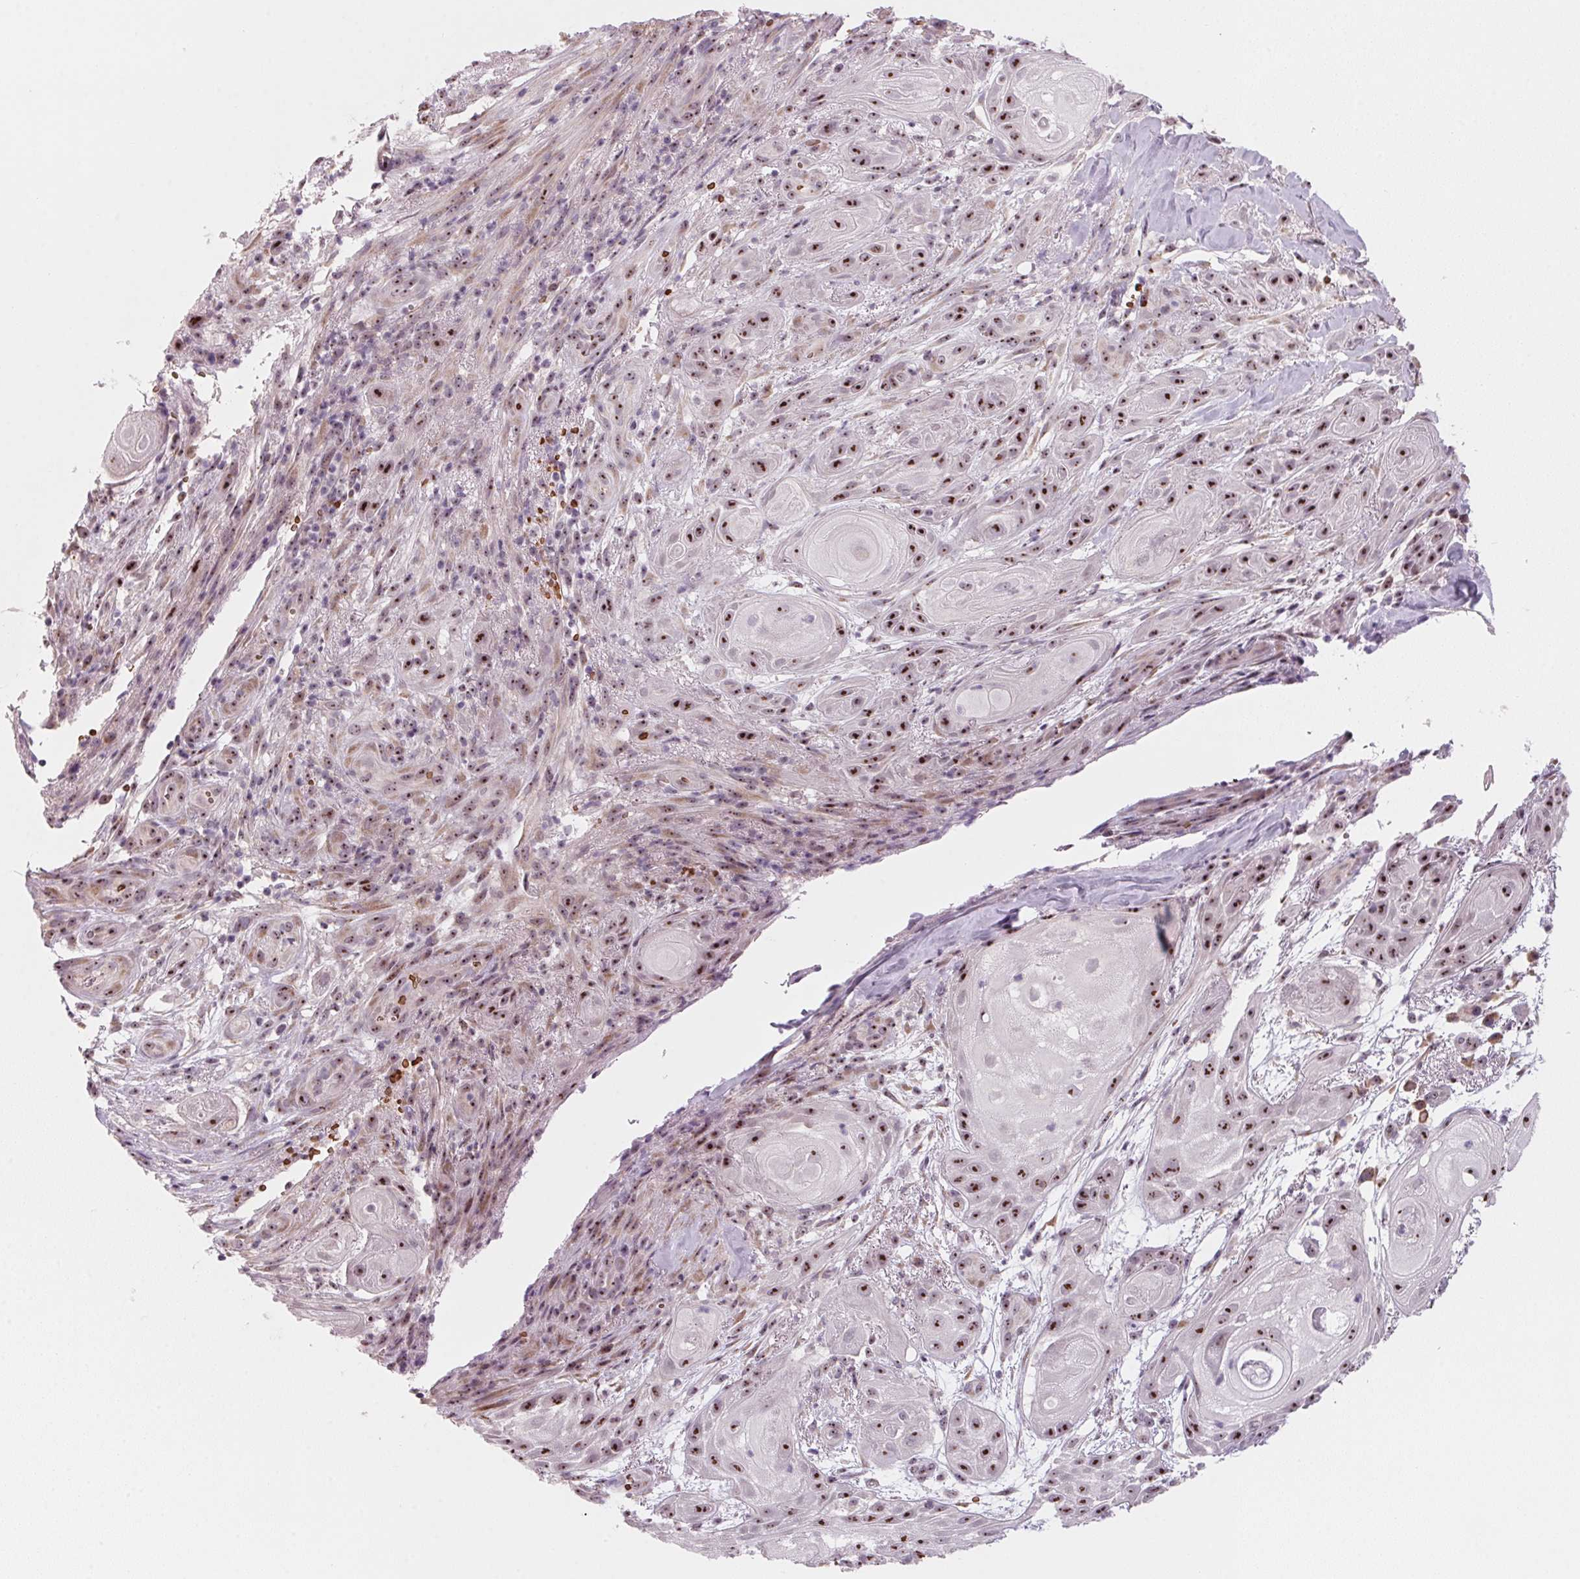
{"staining": {"intensity": "strong", "quantity": ">75%", "location": "nuclear"}, "tissue": "skin cancer", "cell_type": "Tumor cells", "image_type": "cancer", "snomed": [{"axis": "morphology", "description": "Squamous cell carcinoma, NOS"}, {"axis": "topography", "description": "Skin"}], "caption": "This histopathology image shows immunohistochemistry (IHC) staining of squamous cell carcinoma (skin), with high strong nuclear expression in approximately >75% of tumor cells.", "gene": "DNTTIP2", "patient": {"sex": "male", "age": 62}}